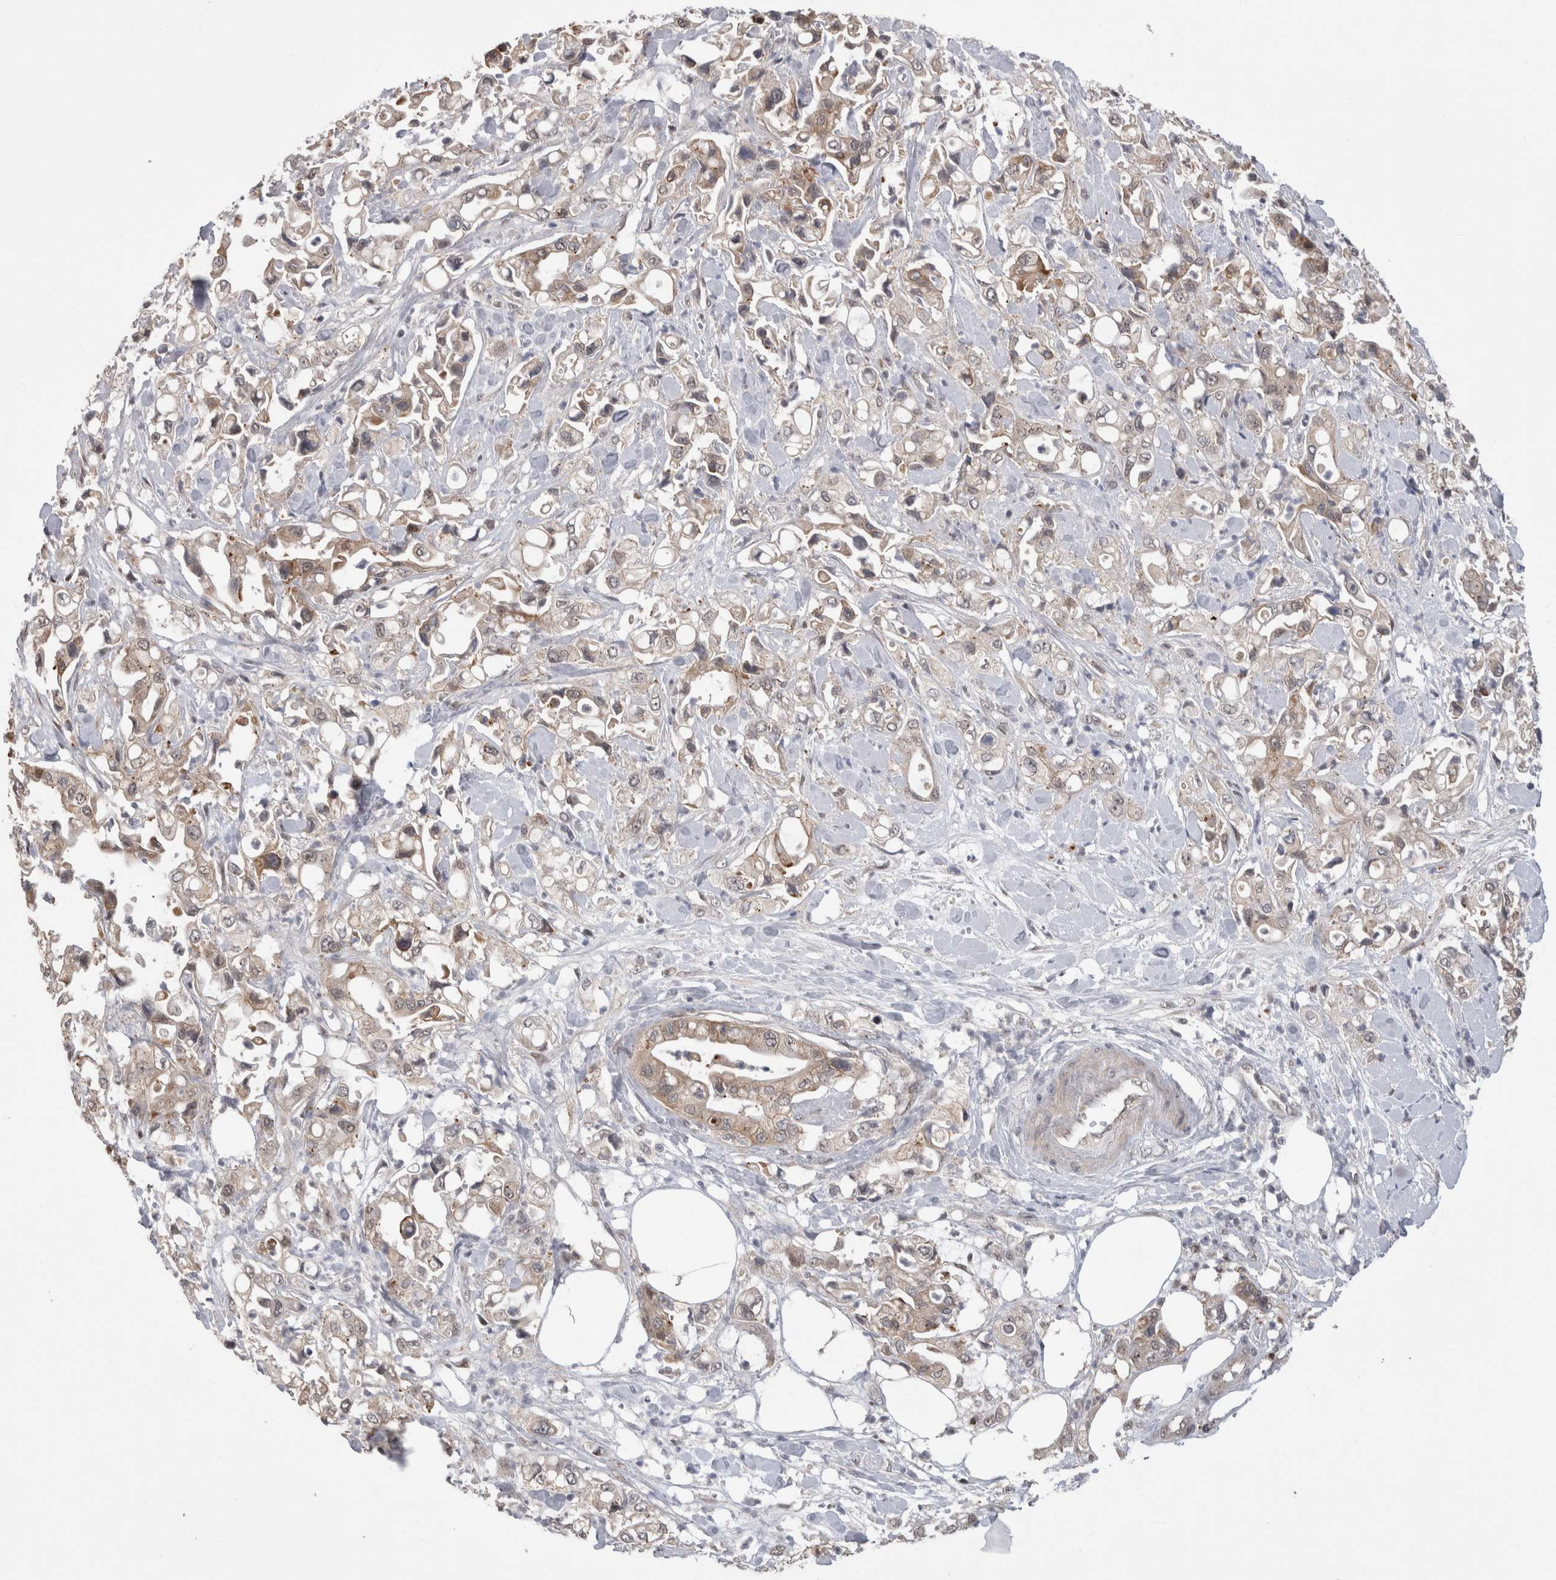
{"staining": {"intensity": "weak", "quantity": "25%-75%", "location": "cytoplasmic/membranous"}, "tissue": "pancreatic cancer", "cell_type": "Tumor cells", "image_type": "cancer", "snomed": [{"axis": "morphology", "description": "Adenocarcinoma, NOS"}, {"axis": "topography", "description": "Pancreas"}], "caption": "Immunohistochemical staining of human pancreatic adenocarcinoma demonstrates low levels of weak cytoplasmic/membranous staining in approximately 25%-75% of tumor cells.", "gene": "MTBP", "patient": {"sex": "male", "age": 70}}